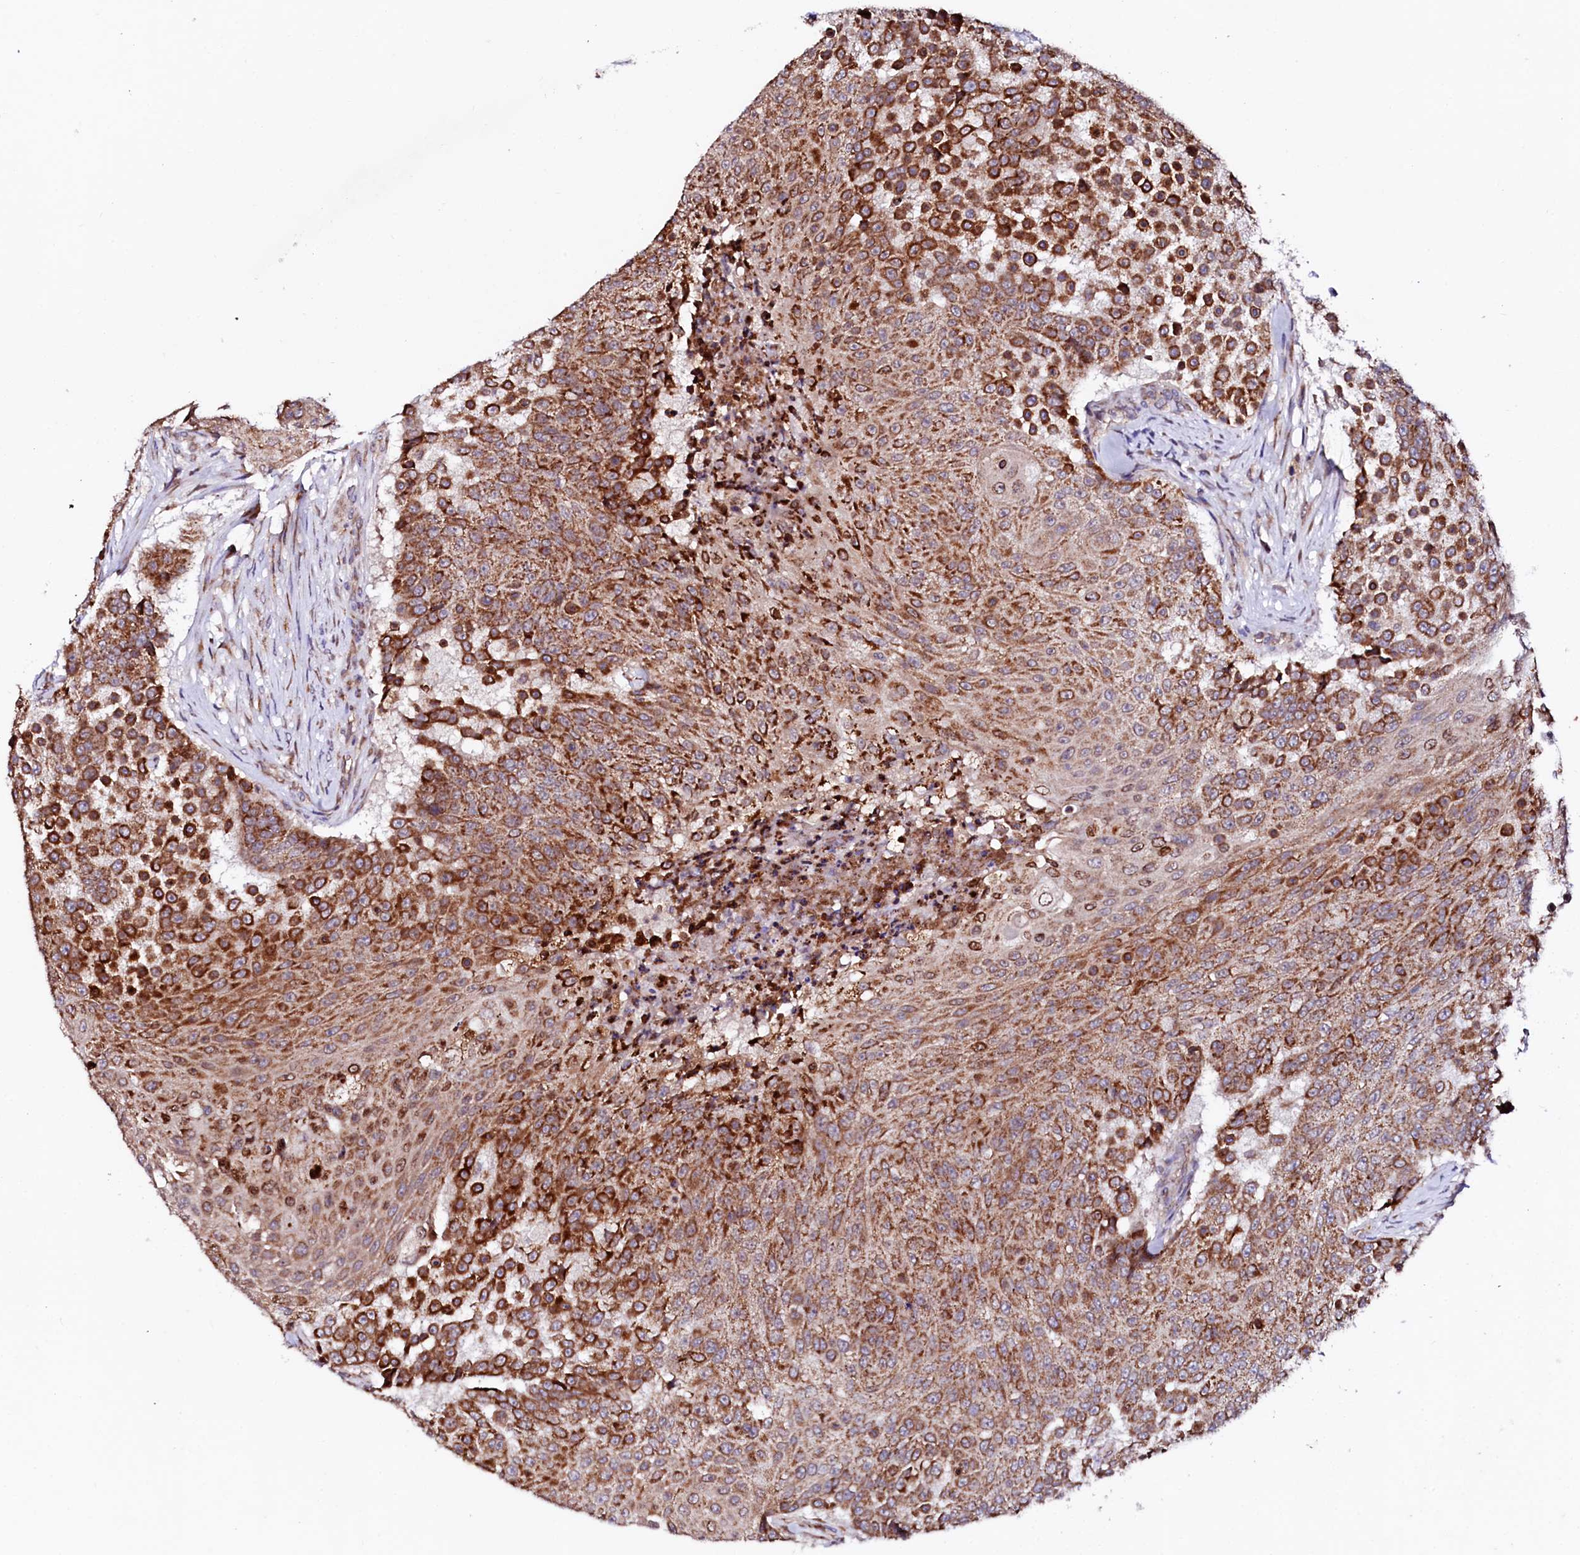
{"staining": {"intensity": "moderate", "quantity": ">75%", "location": "cytoplasmic/membranous"}, "tissue": "urothelial cancer", "cell_type": "Tumor cells", "image_type": "cancer", "snomed": [{"axis": "morphology", "description": "Urothelial carcinoma, High grade"}, {"axis": "topography", "description": "Urinary bladder"}], "caption": "Protein expression analysis of human urothelial cancer reveals moderate cytoplasmic/membranous staining in approximately >75% of tumor cells.", "gene": "UBE3C", "patient": {"sex": "female", "age": 63}}